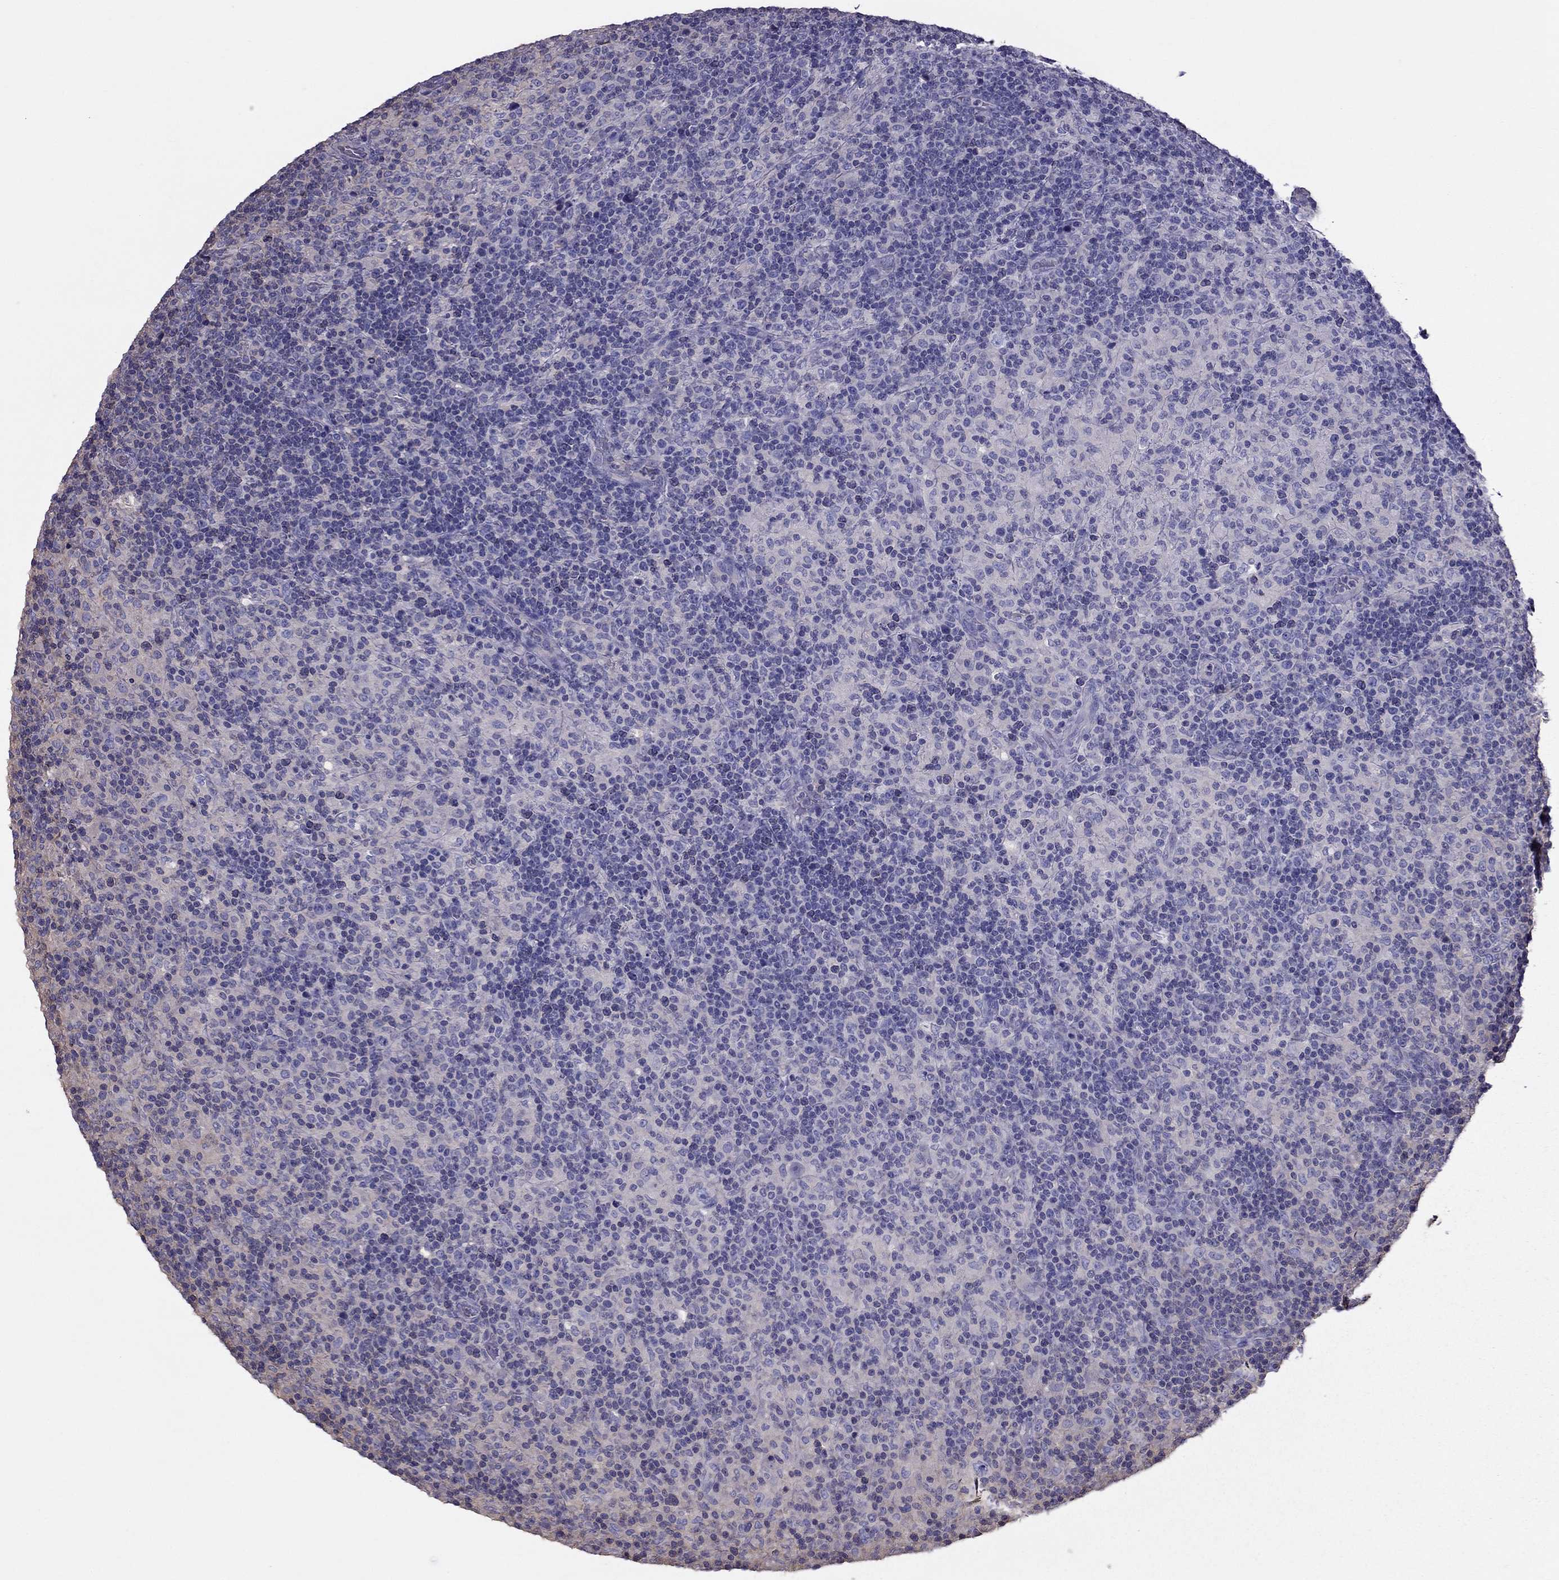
{"staining": {"intensity": "negative", "quantity": "none", "location": "none"}, "tissue": "lymphoma", "cell_type": "Tumor cells", "image_type": "cancer", "snomed": [{"axis": "morphology", "description": "Hodgkin's disease, NOS"}, {"axis": "topography", "description": "Lymph node"}], "caption": "This is an IHC image of human lymphoma. There is no expression in tumor cells.", "gene": "TEX22", "patient": {"sex": "male", "age": 70}}